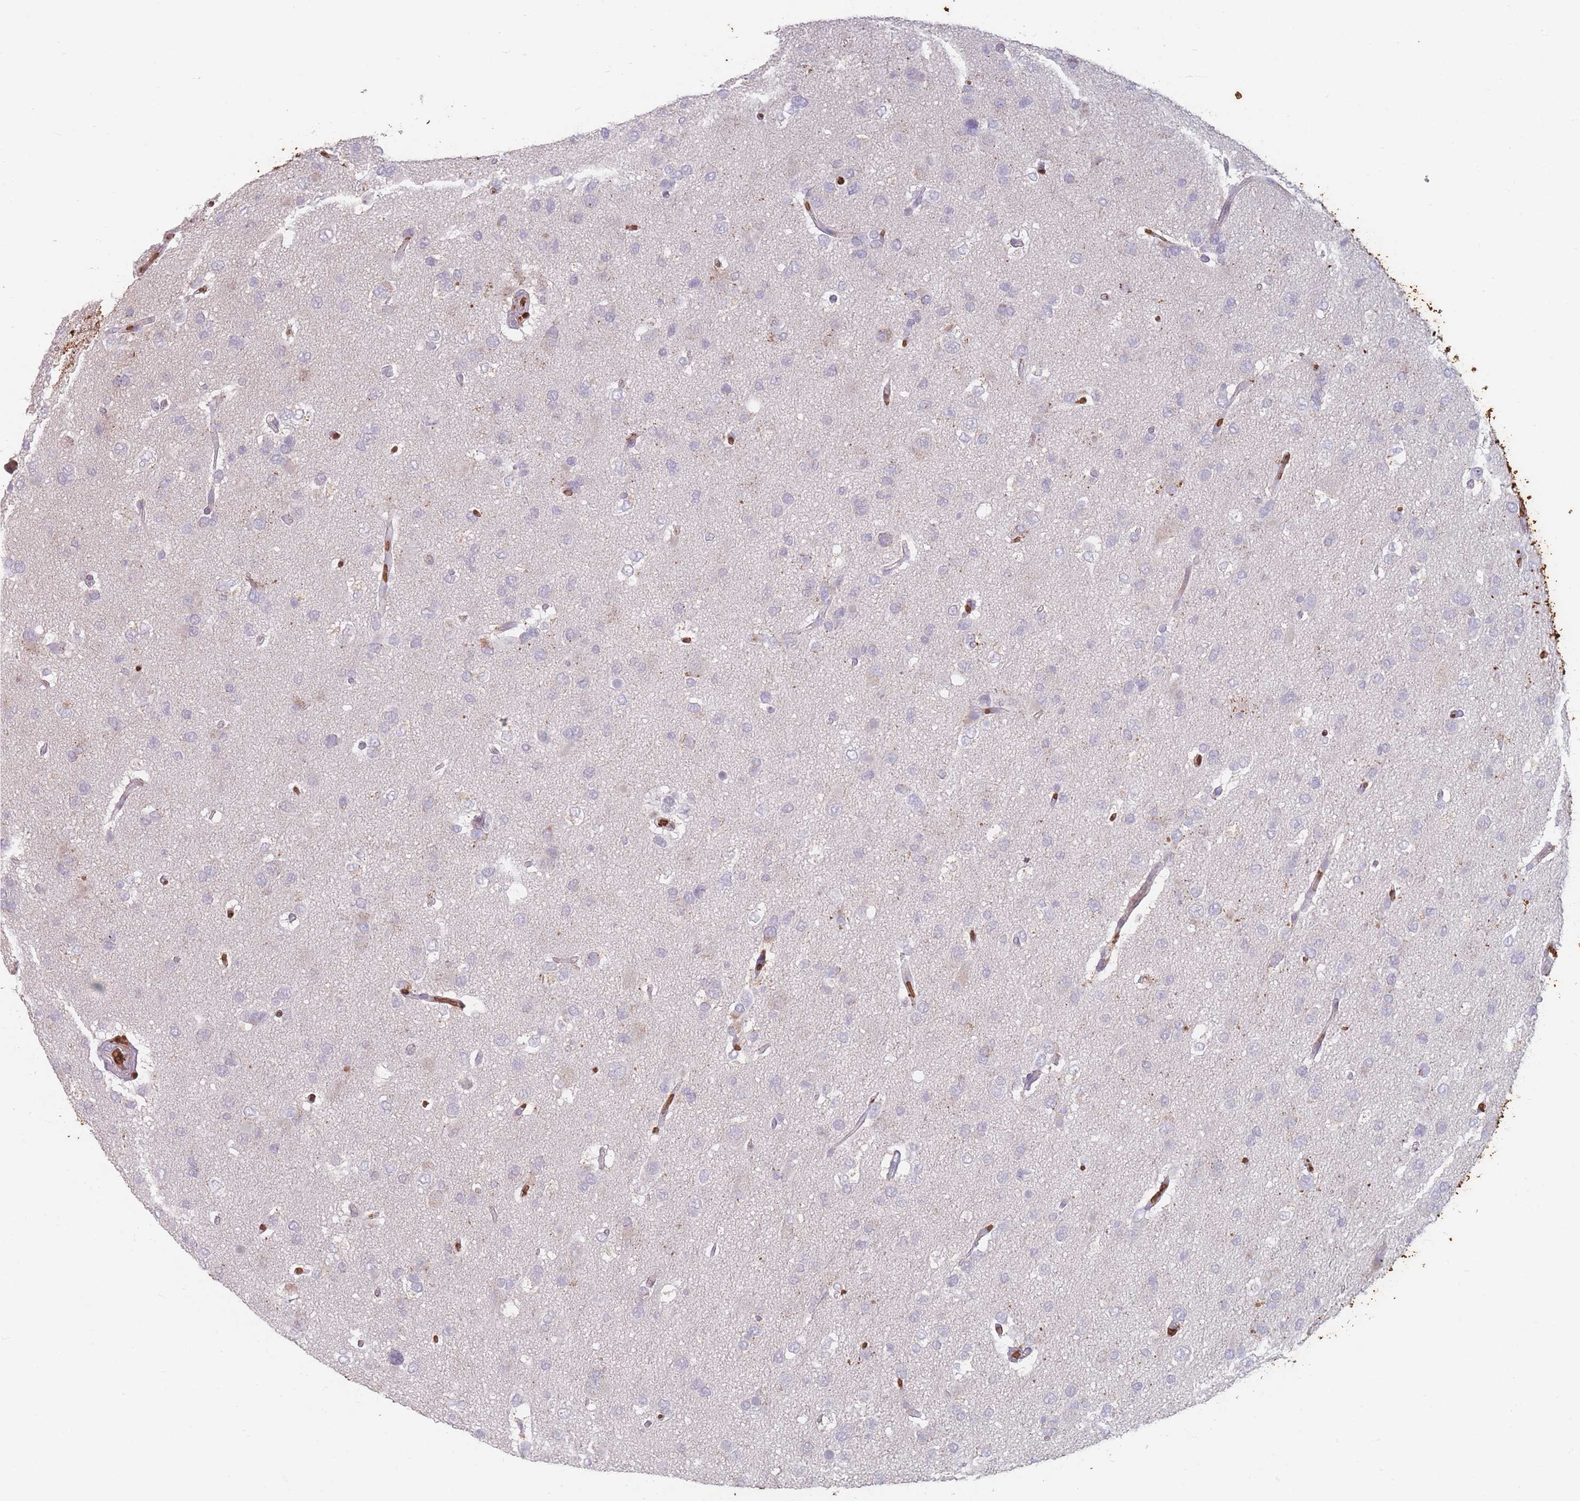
{"staining": {"intensity": "negative", "quantity": "none", "location": "none"}, "tissue": "glioma", "cell_type": "Tumor cells", "image_type": "cancer", "snomed": [{"axis": "morphology", "description": "Glioma, malignant, High grade"}, {"axis": "topography", "description": "Brain"}], "caption": "Histopathology image shows no significant protein staining in tumor cells of high-grade glioma (malignant).", "gene": "SLC2A6", "patient": {"sex": "male", "age": 53}}